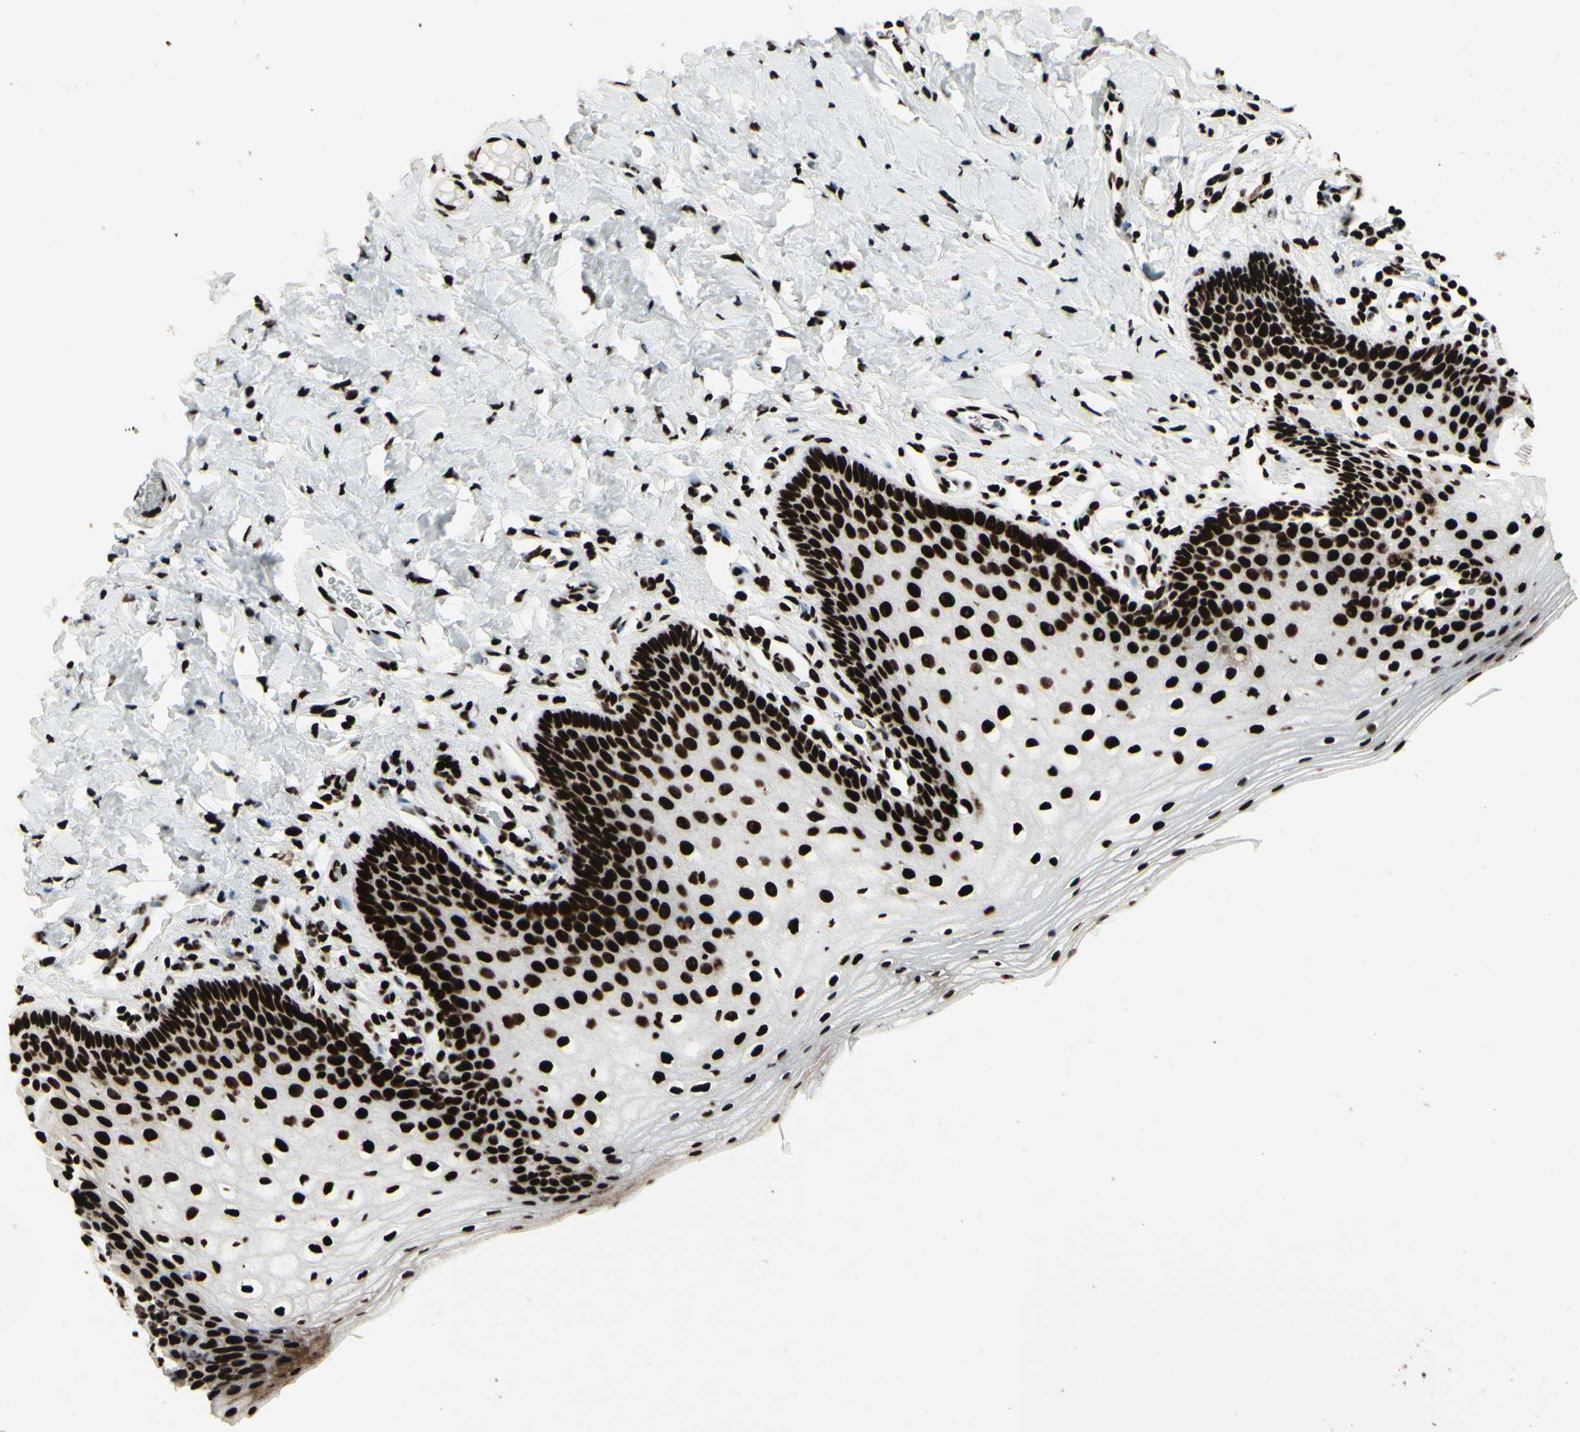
{"staining": {"intensity": "strong", "quantity": ">75%", "location": "nuclear"}, "tissue": "vagina", "cell_type": "Squamous epithelial cells", "image_type": "normal", "snomed": [{"axis": "morphology", "description": "Normal tissue, NOS"}, {"axis": "topography", "description": "Vagina"}], "caption": "High-magnification brightfield microscopy of benign vagina stained with DAB (3,3'-diaminobenzidine) (brown) and counterstained with hematoxylin (blue). squamous epithelial cells exhibit strong nuclear positivity is appreciated in approximately>75% of cells. The staining was performed using DAB (3,3'-diaminobenzidine) to visualize the protein expression in brown, while the nuclei were stained in blue with hematoxylin (Magnification: 20x).", "gene": "U2AF2", "patient": {"sex": "female", "age": 55}}